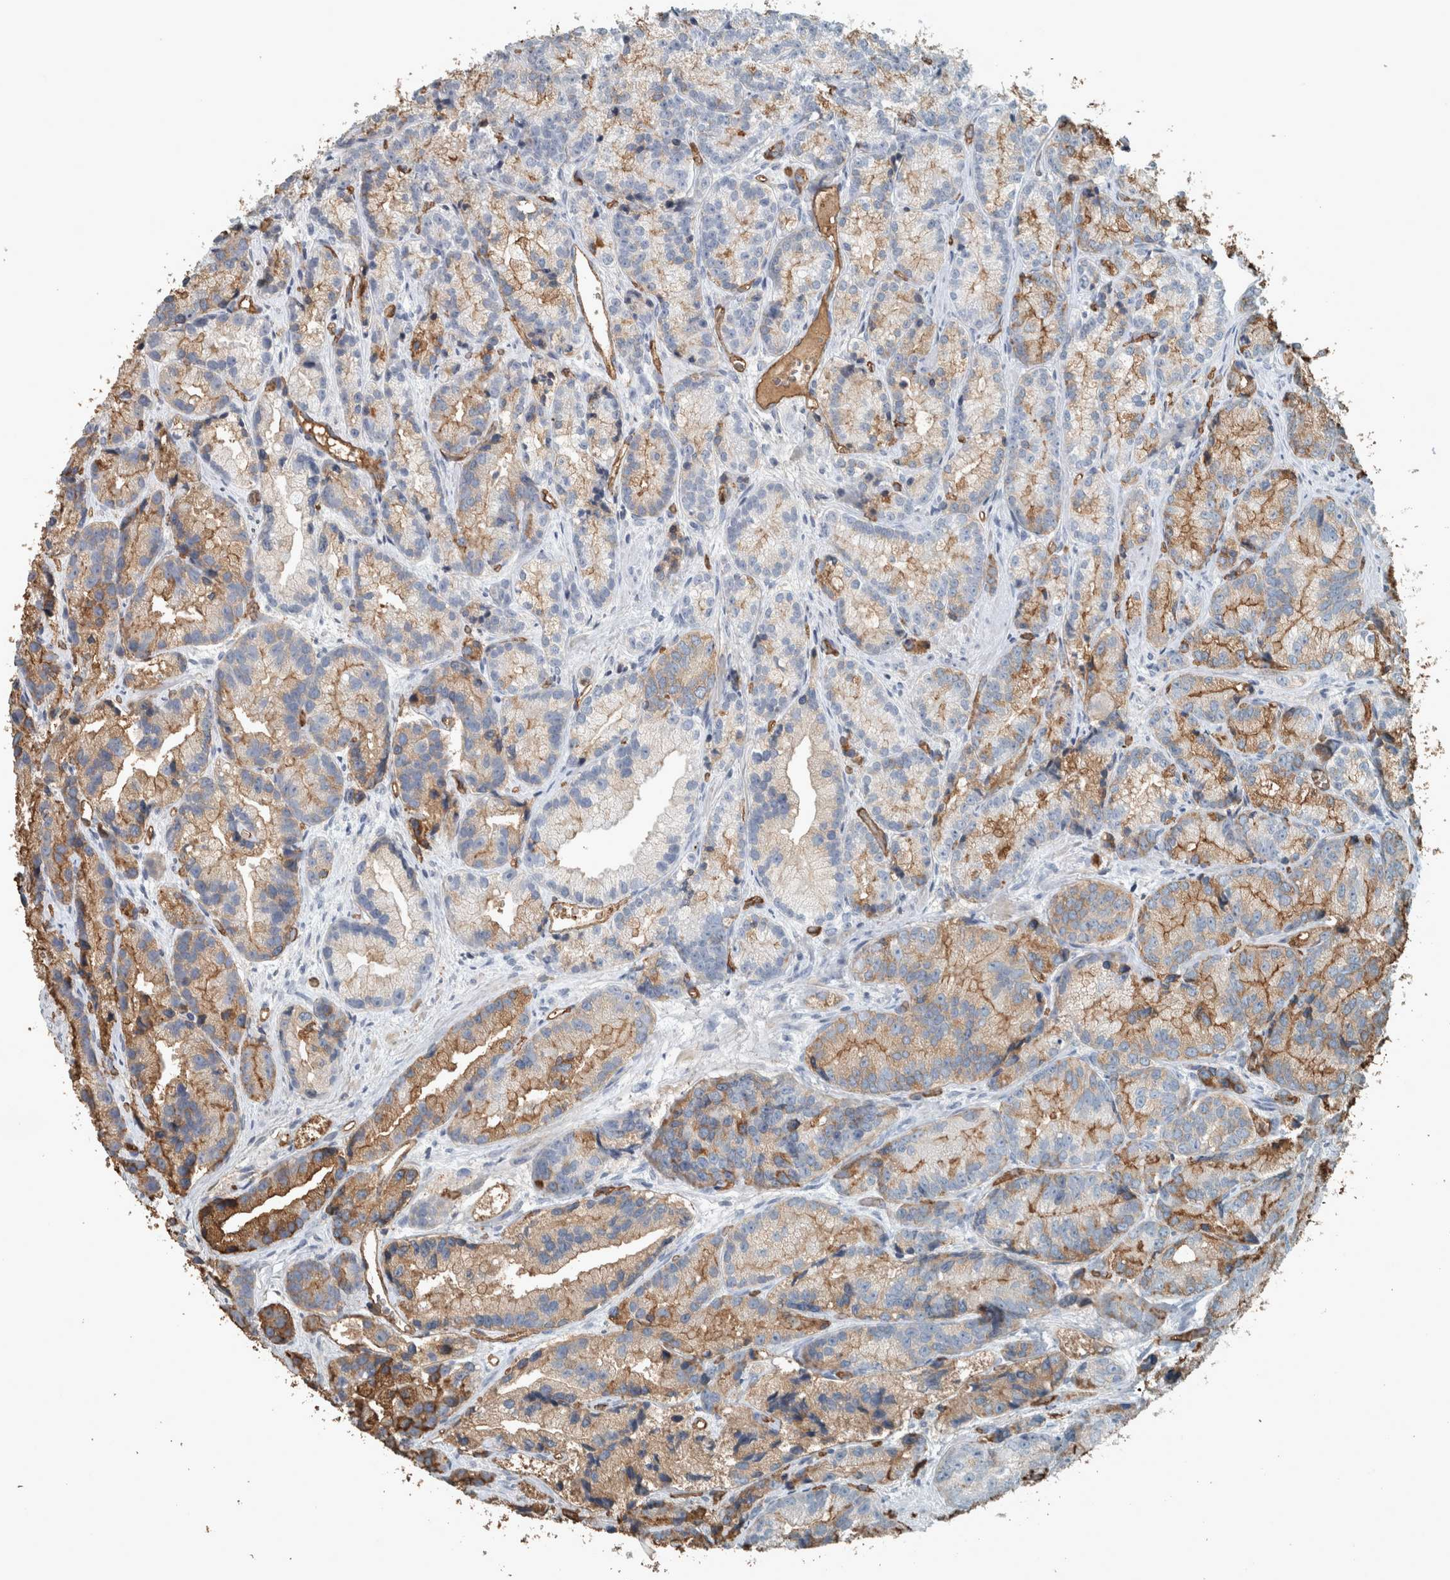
{"staining": {"intensity": "moderate", "quantity": ">75%", "location": "cytoplasmic/membranous"}, "tissue": "prostate cancer", "cell_type": "Tumor cells", "image_type": "cancer", "snomed": [{"axis": "morphology", "description": "Adenocarcinoma, Low grade"}, {"axis": "topography", "description": "Prostate"}], "caption": "Low-grade adenocarcinoma (prostate) stained with a protein marker demonstrates moderate staining in tumor cells.", "gene": "LBP", "patient": {"sex": "male", "age": 89}}